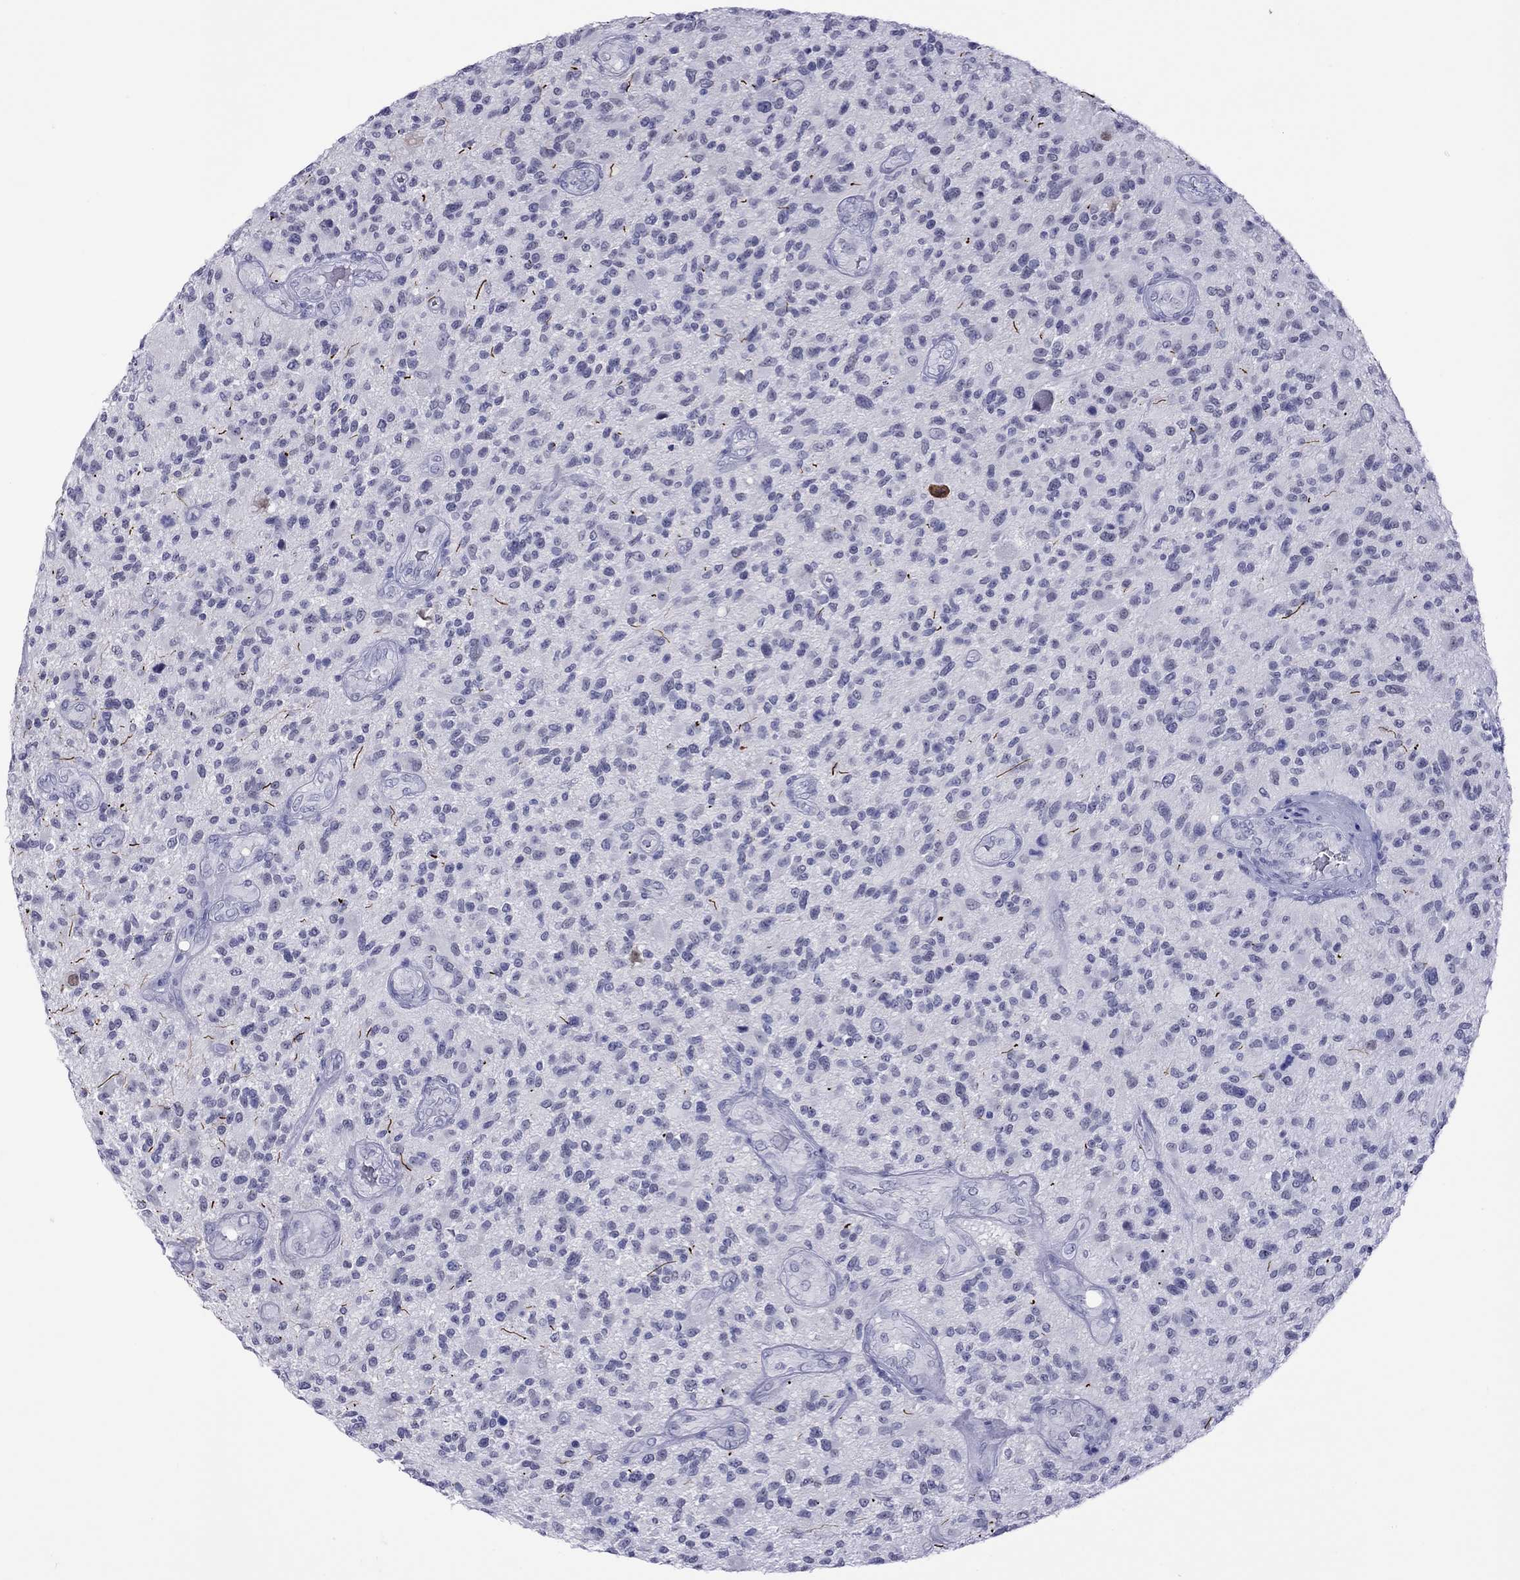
{"staining": {"intensity": "negative", "quantity": "none", "location": "none"}, "tissue": "glioma", "cell_type": "Tumor cells", "image_type": "cancer", "snomed": [{"axis": "morphology", "description": "Glioma, malignant, High grade"}, {"axis": "topography", "description": "Brain"}], "caption": "Tumor cells show no significant protein positivity in high-grade glioma (malignant).", "gene": "CHRNB3", "patient": {"sex": "male", "age": 47}}